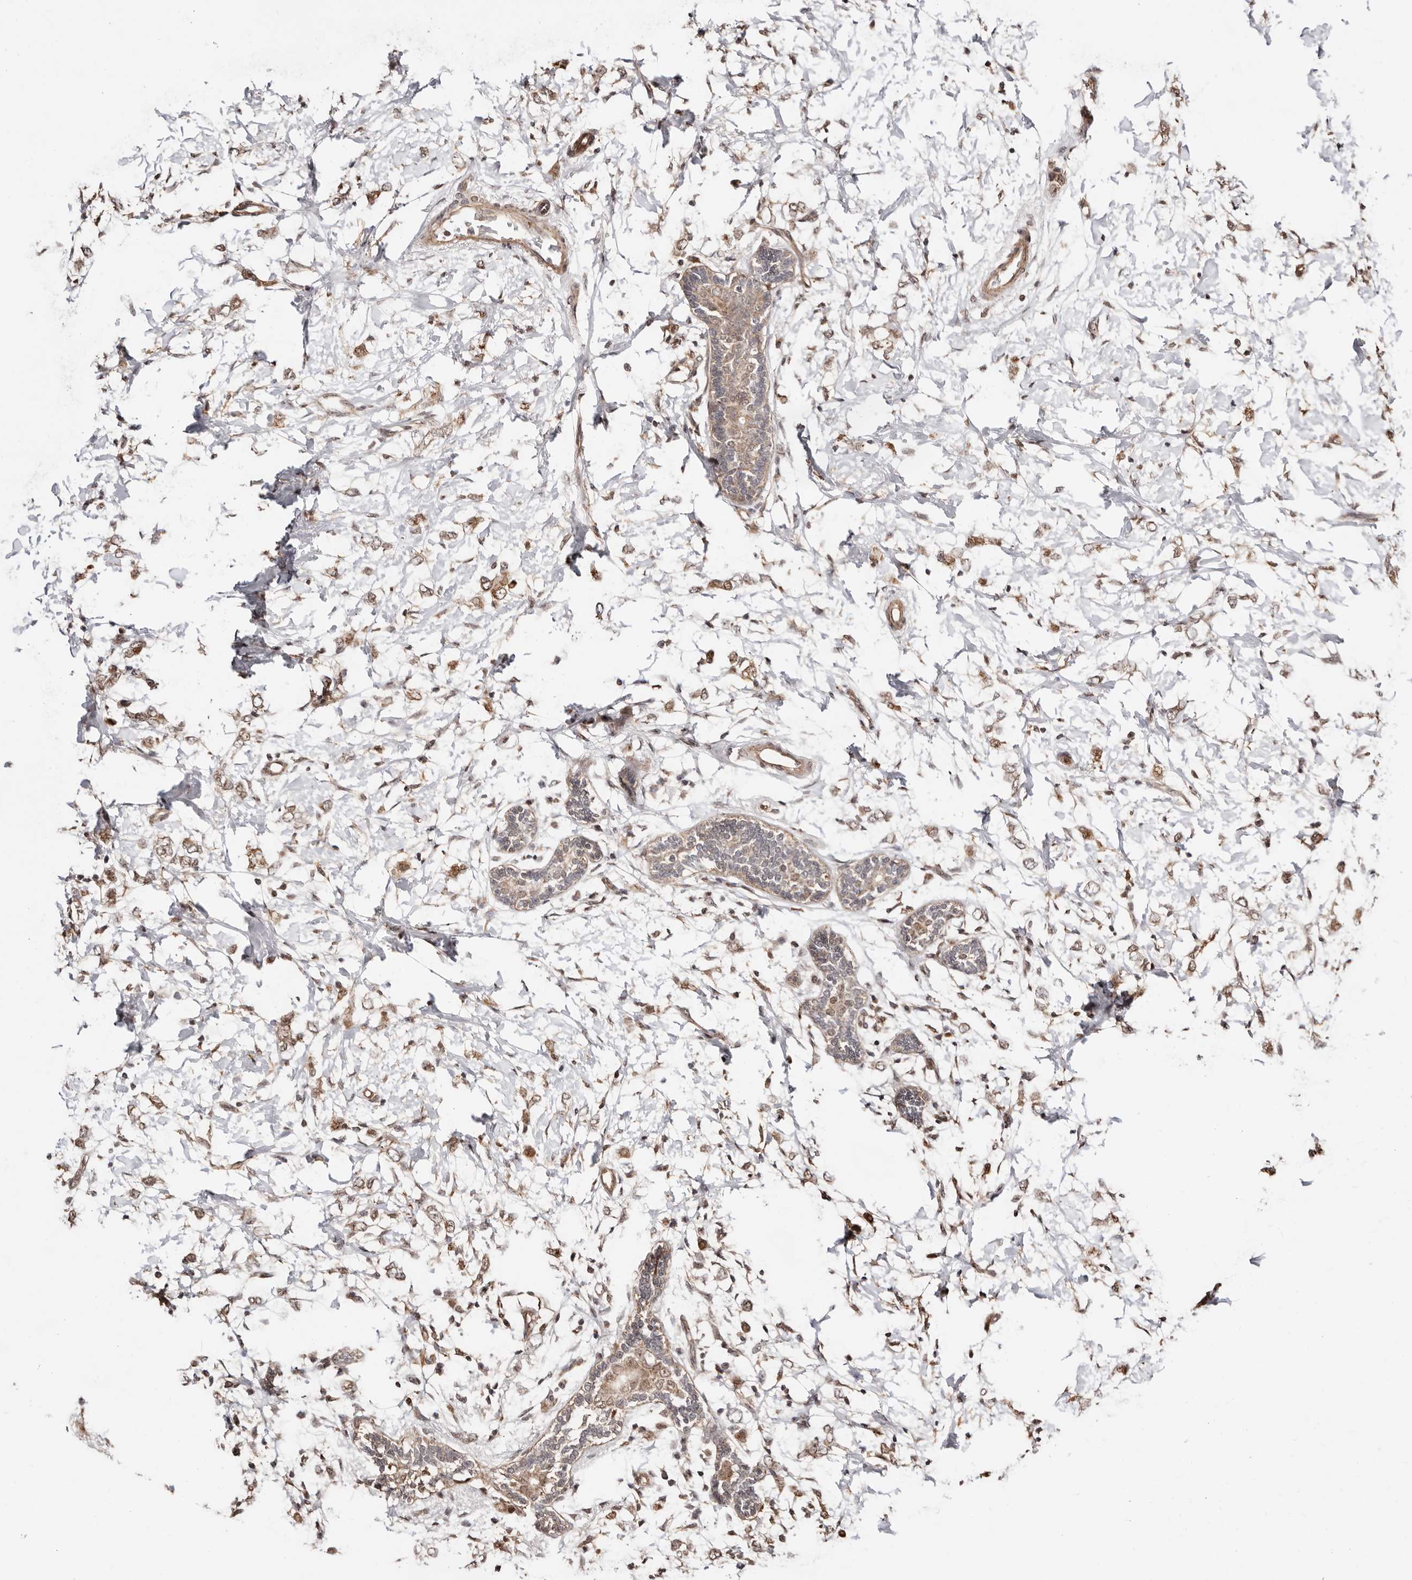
{"staining": {"intensity": "moderate", "quantity": ">75%", "location": "cytoplasmic/membranous"}, "tissue": "breast cancer", "cell_type": "Tumor cells", "image_type": "cancer", "snomed": [{"axis": "morphology", "description": "Normal tissue, NOS"}, {"axis": "morphology", "description": "Lobular carcinoma"}, {"axis": "topography", "description": "Breast"}], "caption": "Human breast lobular carcinoma stained with a brown dye displays moderate cytoplasmic/membranous positive positivity in approximately >75% of tumor cells.", "gene": "CTNNBL1", "patient": {"sex": "female", "age": 47}}